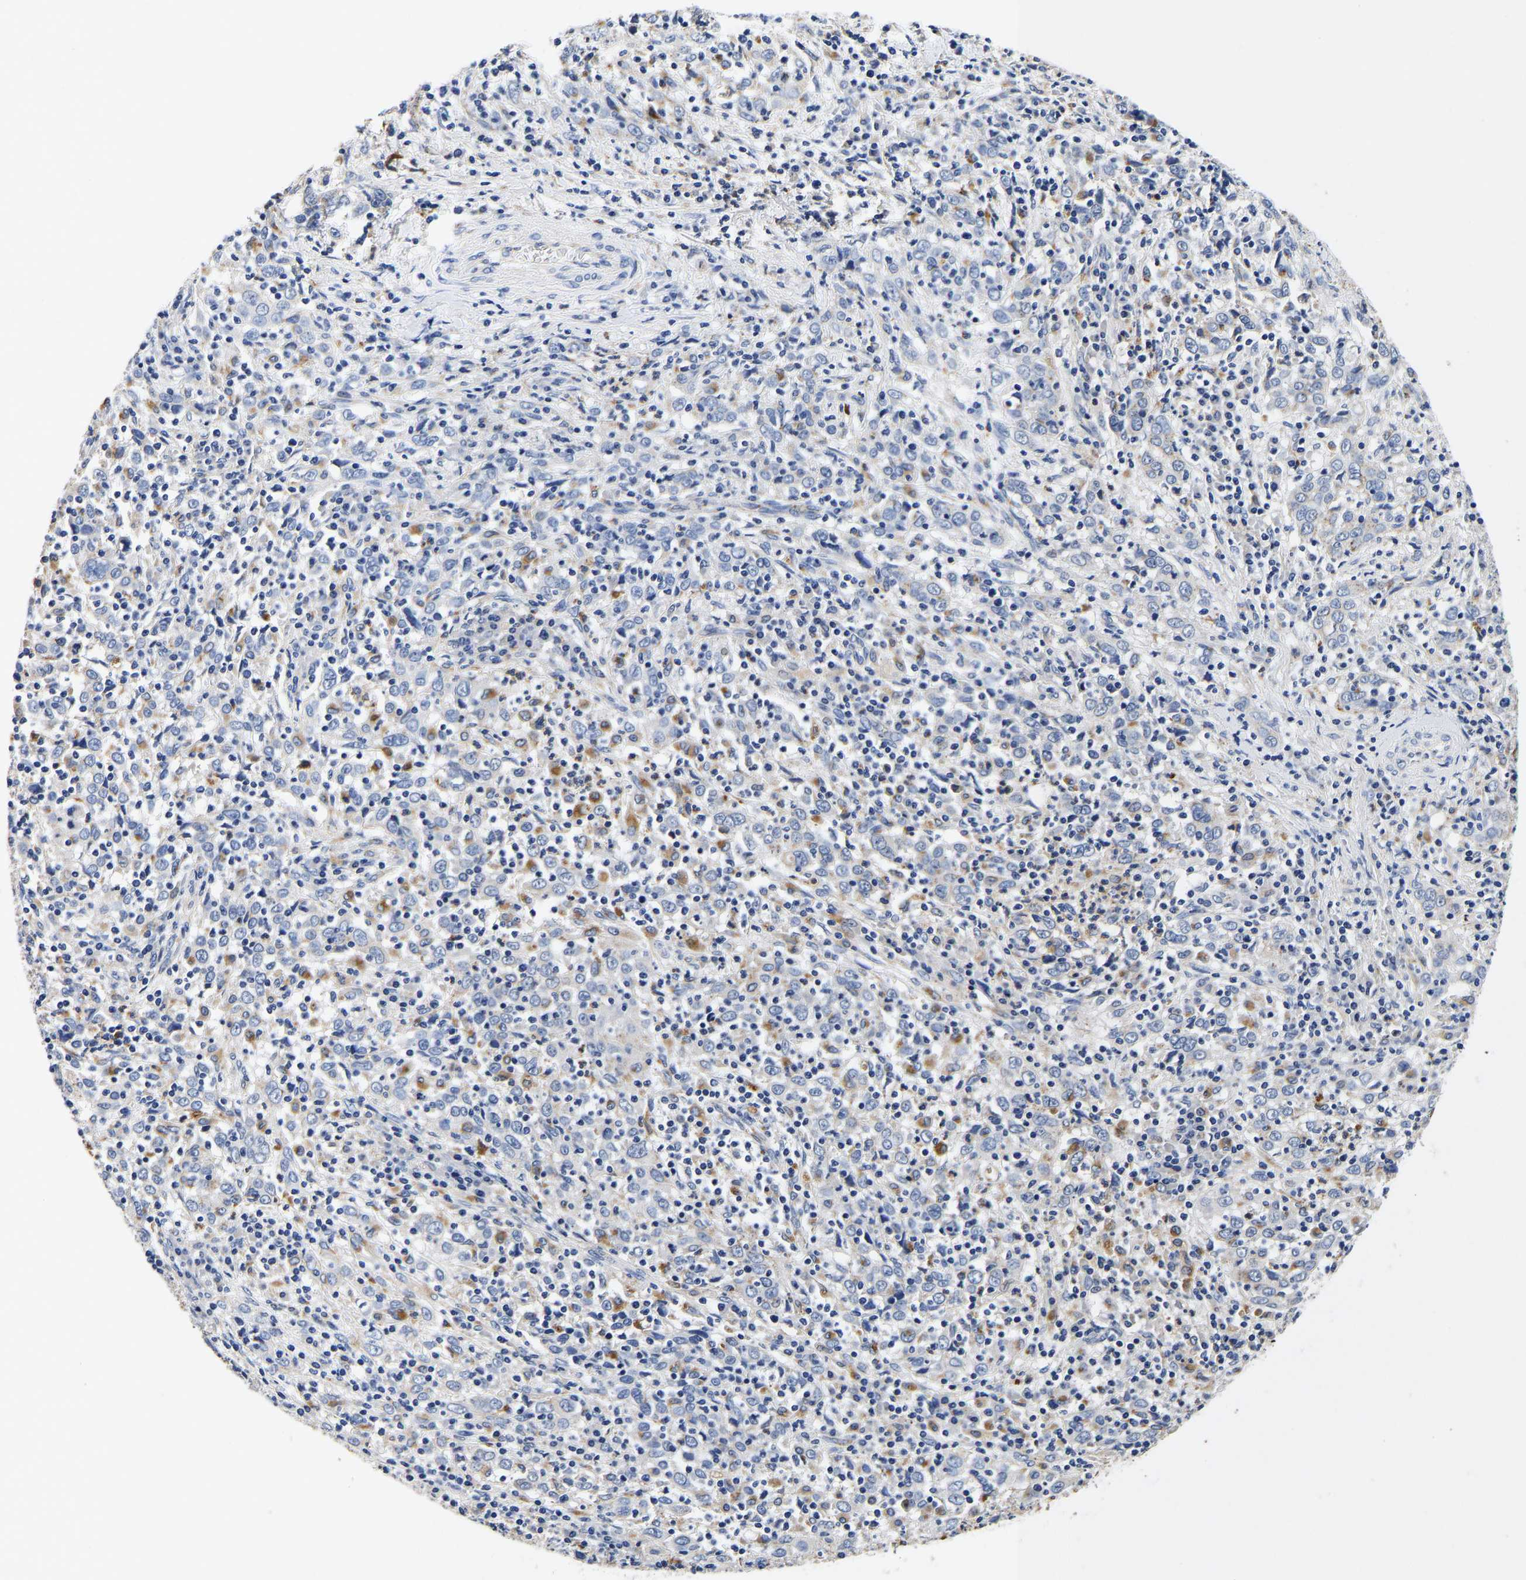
{"staining": {"intensity": "negative", "quantity": "none", "location": "none"}, "tissue": "cervical cancer", "cell_type": "Tumor cells", "image_type": "cancer", "snomed": [{"axis": "morphology", "description": "Squamous cell carcinoma, NOS"}, {"axis": "topography", "description": "Cervix"}], "caption": "Immunohistochemistry (IHC) image of human squamous cell carcinoma (cervical) stained for a protein (brown), which reveals no staining in tumor cells.", "gene": "GRN", "patient": {"sex": "female", "age": 46}}